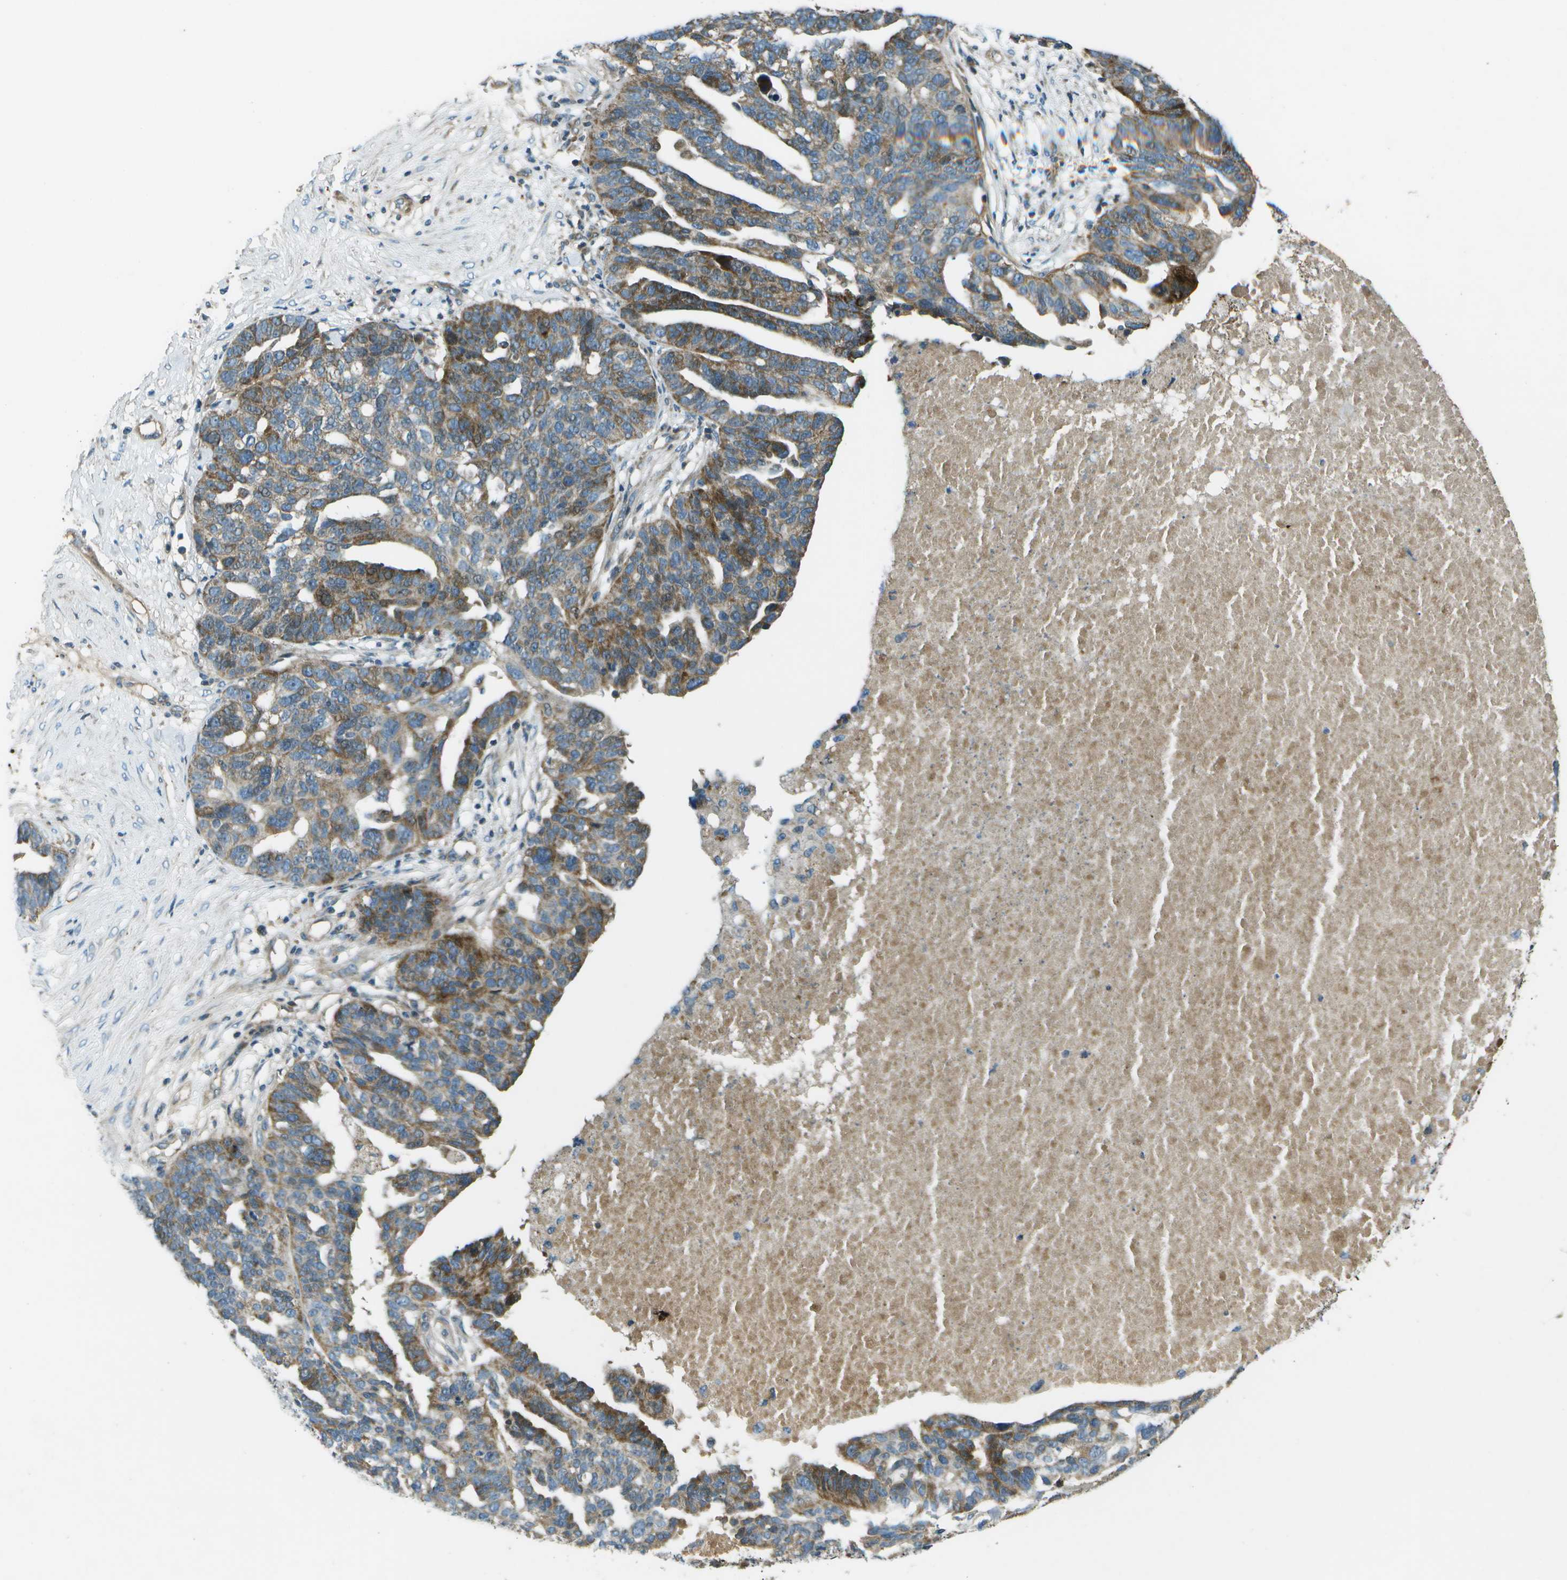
{"staining": {"intensity": "moderate", "quantity": ">75%", "location": "cytoplasmic/membranous"}, "tissue": "ovarian cancer", "cell_type": "Tumor cells", "image_type": "cancer", "snomed": [{"axis": "morphology", "description": "Cystadenocarcinoma, serous, NOS"}, {"axis": "topography", "description": "Ovary"}], "caption": "Protein analysis of ovarian serous cystadenocarcinoma tissue displays moderate cytoplasmic/membranous positivity in about >75% of tumor cells. (DAB (3,3'-diaminobenzidine) IHC with brightfield microscopy, high magnification).", "gene": "PXYLP1", "patient": {"sex": "female", "age": 59}}